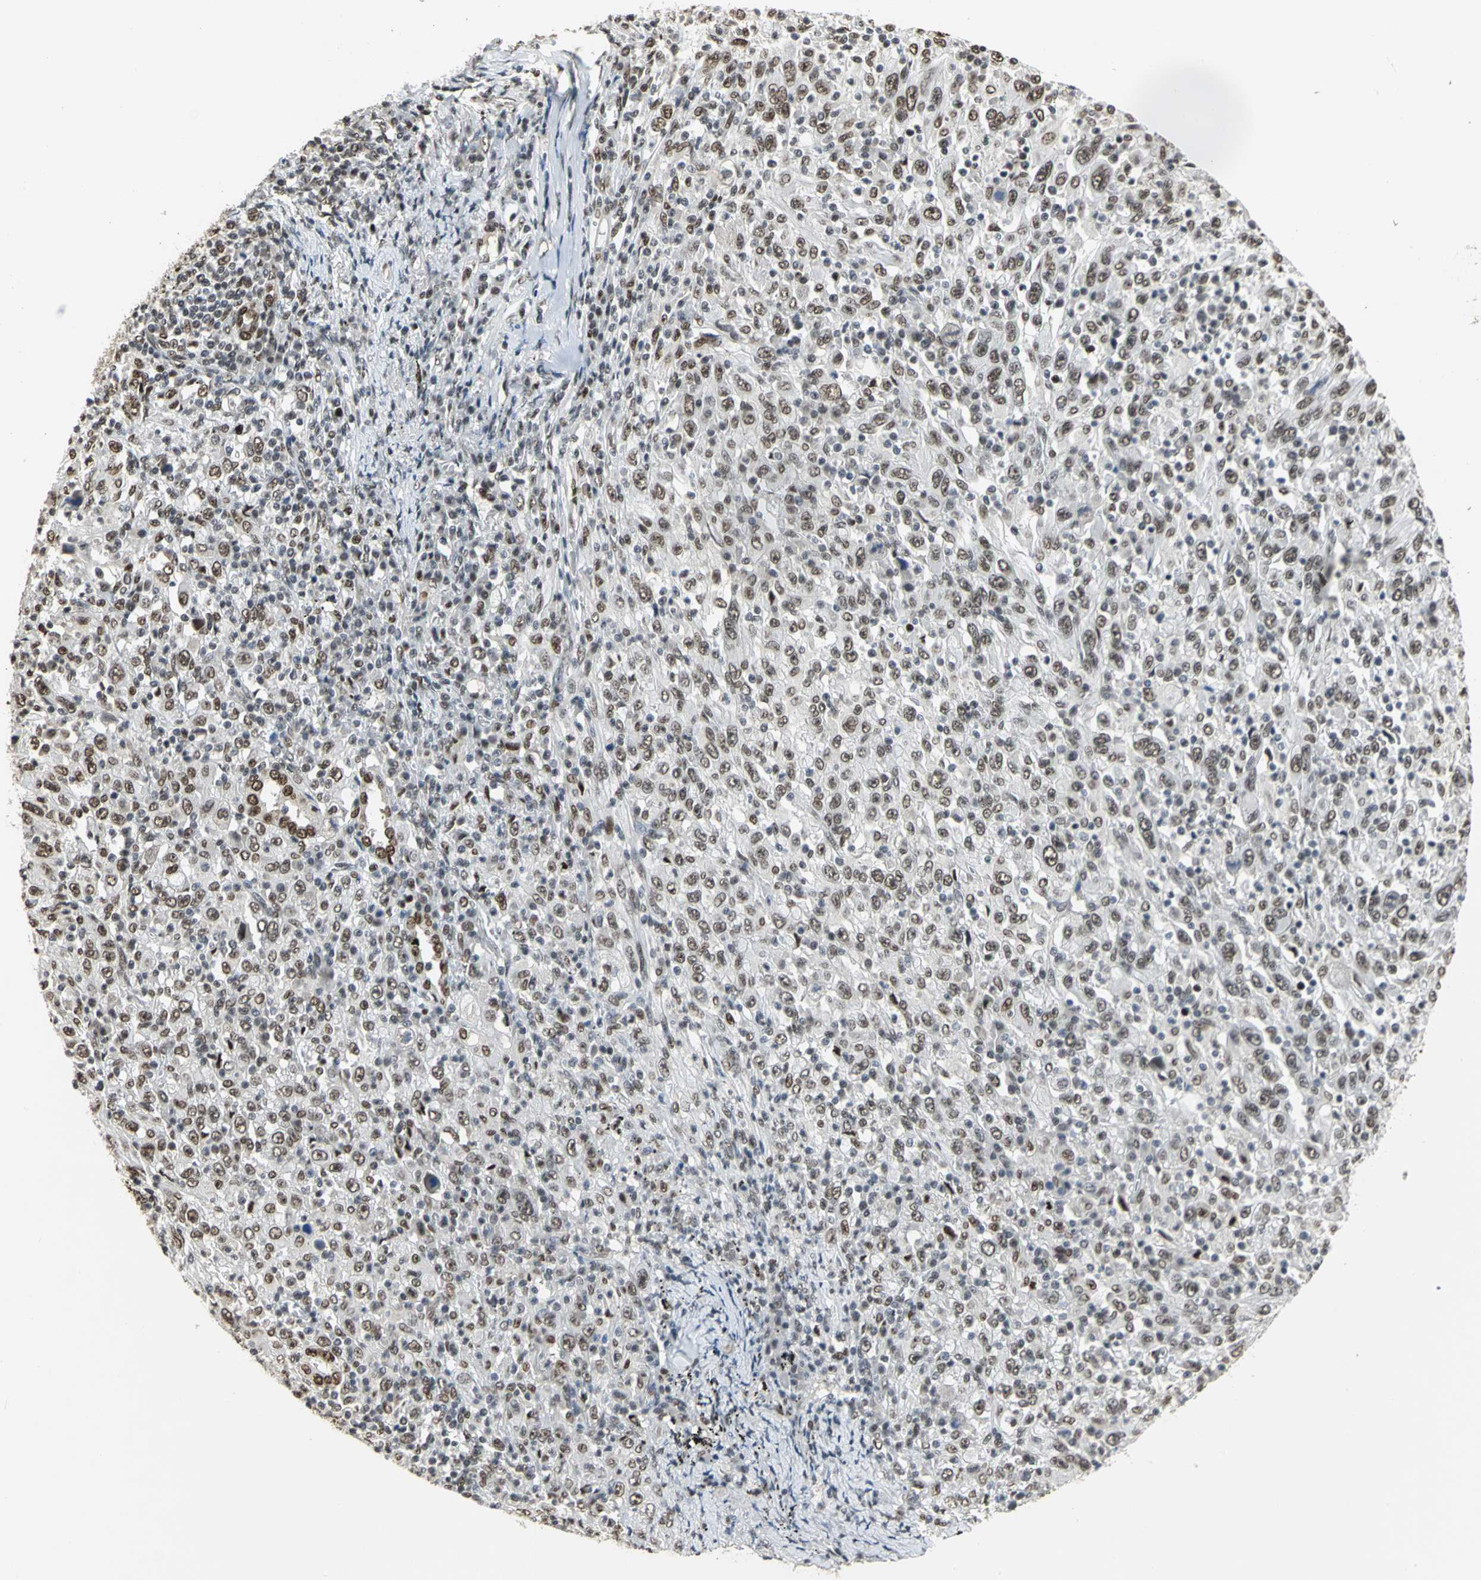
{"staining": {"intensity": "moderate", "quantity": ">75%", "location": "nuclear"}, "tissue": "melanoma", "cell_type": "Tumor cells", "image_type": "cancer", "snomed": [{"axis": "morphology", "description": "Malignant melanoma, Metastatic site"}, {"axis": "topography", "description": "Skin"}], "caption": "About >75% of tumor cells in human malignant melanoma (metastatic site) reveal moderate nuclear protein staining as visualized by brown immunohistochemical staining.", "gene": "CCDC88C", "patient": {"sex": "female", "age": 56}}